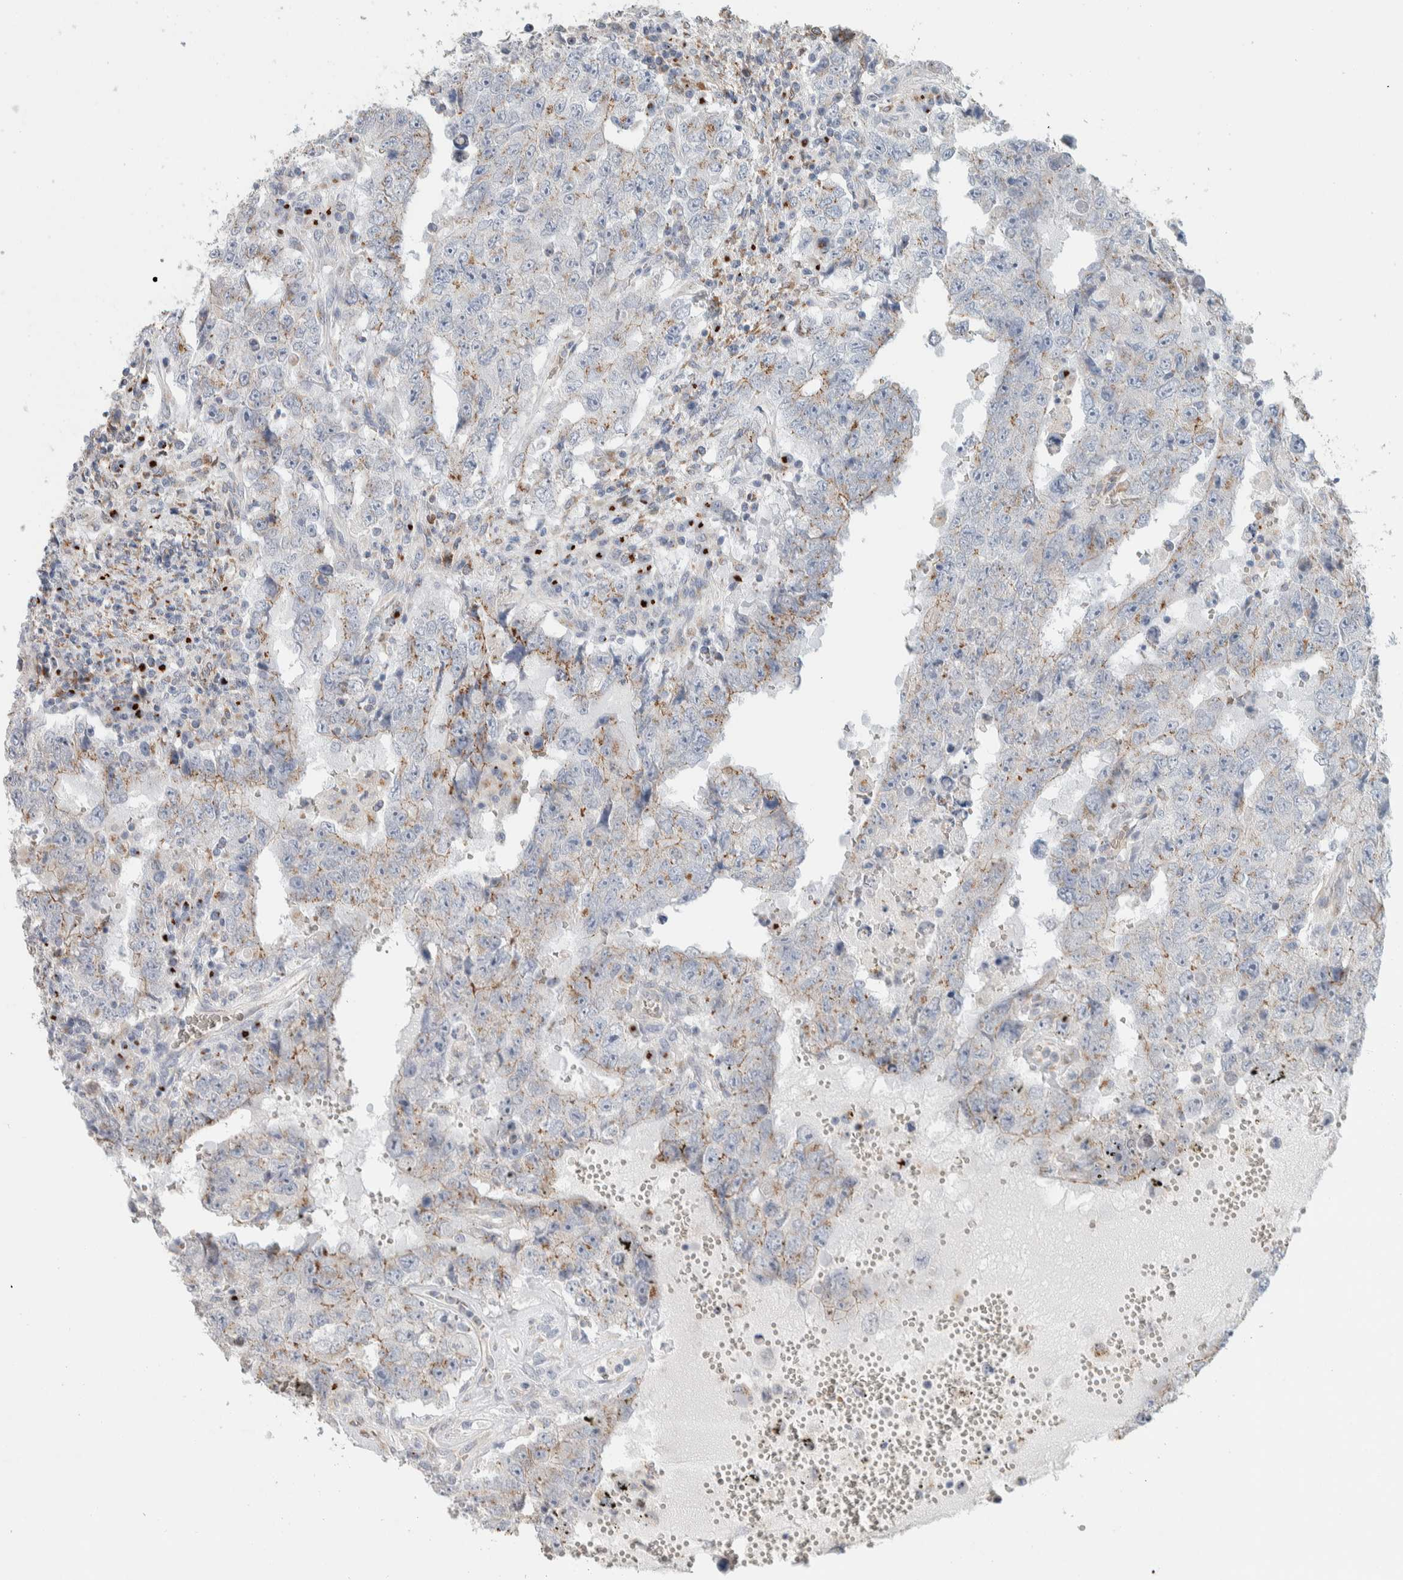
{"staining": {"intensity": "weak", "quantity": "25%-75%", "location": "cytoplasmic/membranous"}, "tissue": "testis cancer", "cell_type": "Tumor cells", "image_type": "cancer", "snomed": [{"axis": "morphology", "description": "Carcinoma, Embryonal, NOS"}, {"axis": "topography", "description": "Testis"}], "caption": "Immunohistochemical staining of testis cancer displays weak cytoplasmic/membranous protein staining in about 25%-75% of tumor cells. (Stains: DAB (3,3'-diaminobenzidine) in brown, nuclei in blue, Microscopy: brightfield microscopy at high magnification).", "gene": "SLC38A10", "patient": {"sex": "male", "age": 26}}